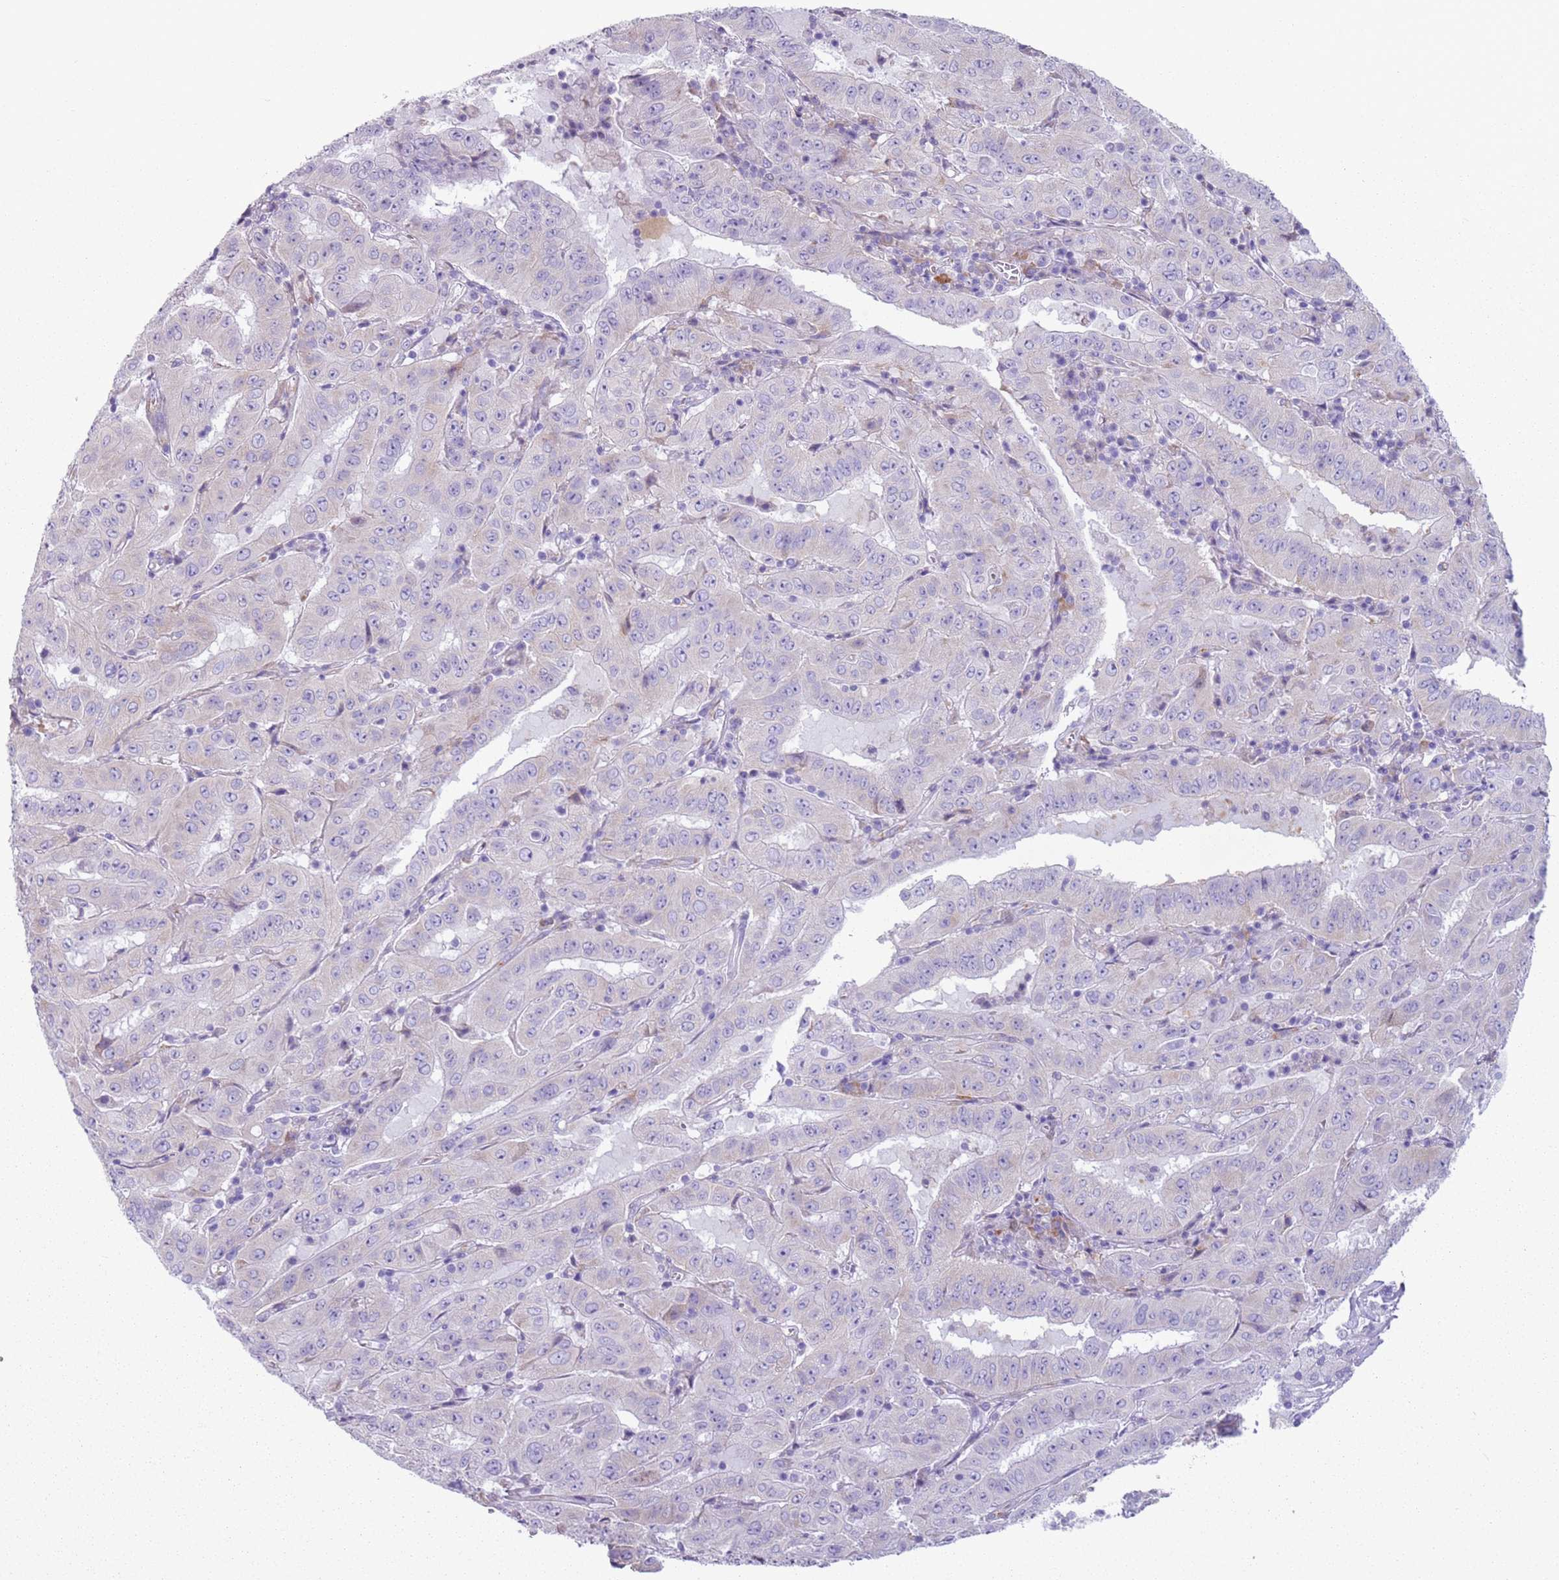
{"staining": {"intensity": "negative", "quantity": "none", "location": "none"}, "tissue": "pancreatic cancer", "cell_type": "Tumor cells", "image_type": "cancer", "snomed": [{"axis": "morphology", "description": "Adenocarcinoma, NOS"}, {"axis": "topography", "description": "Pancreas"}], "caption": "High magnification brightfield microscopy of adenocarcinoma (pancreatic) stained with DAB (3,3'-diaminobenzidine) (brown) and counterstained with hematoxylin (blue): tumor cells show no significant staining.", "gene": "HYOU1", "patient": {"sex": "male", "age": 63}}